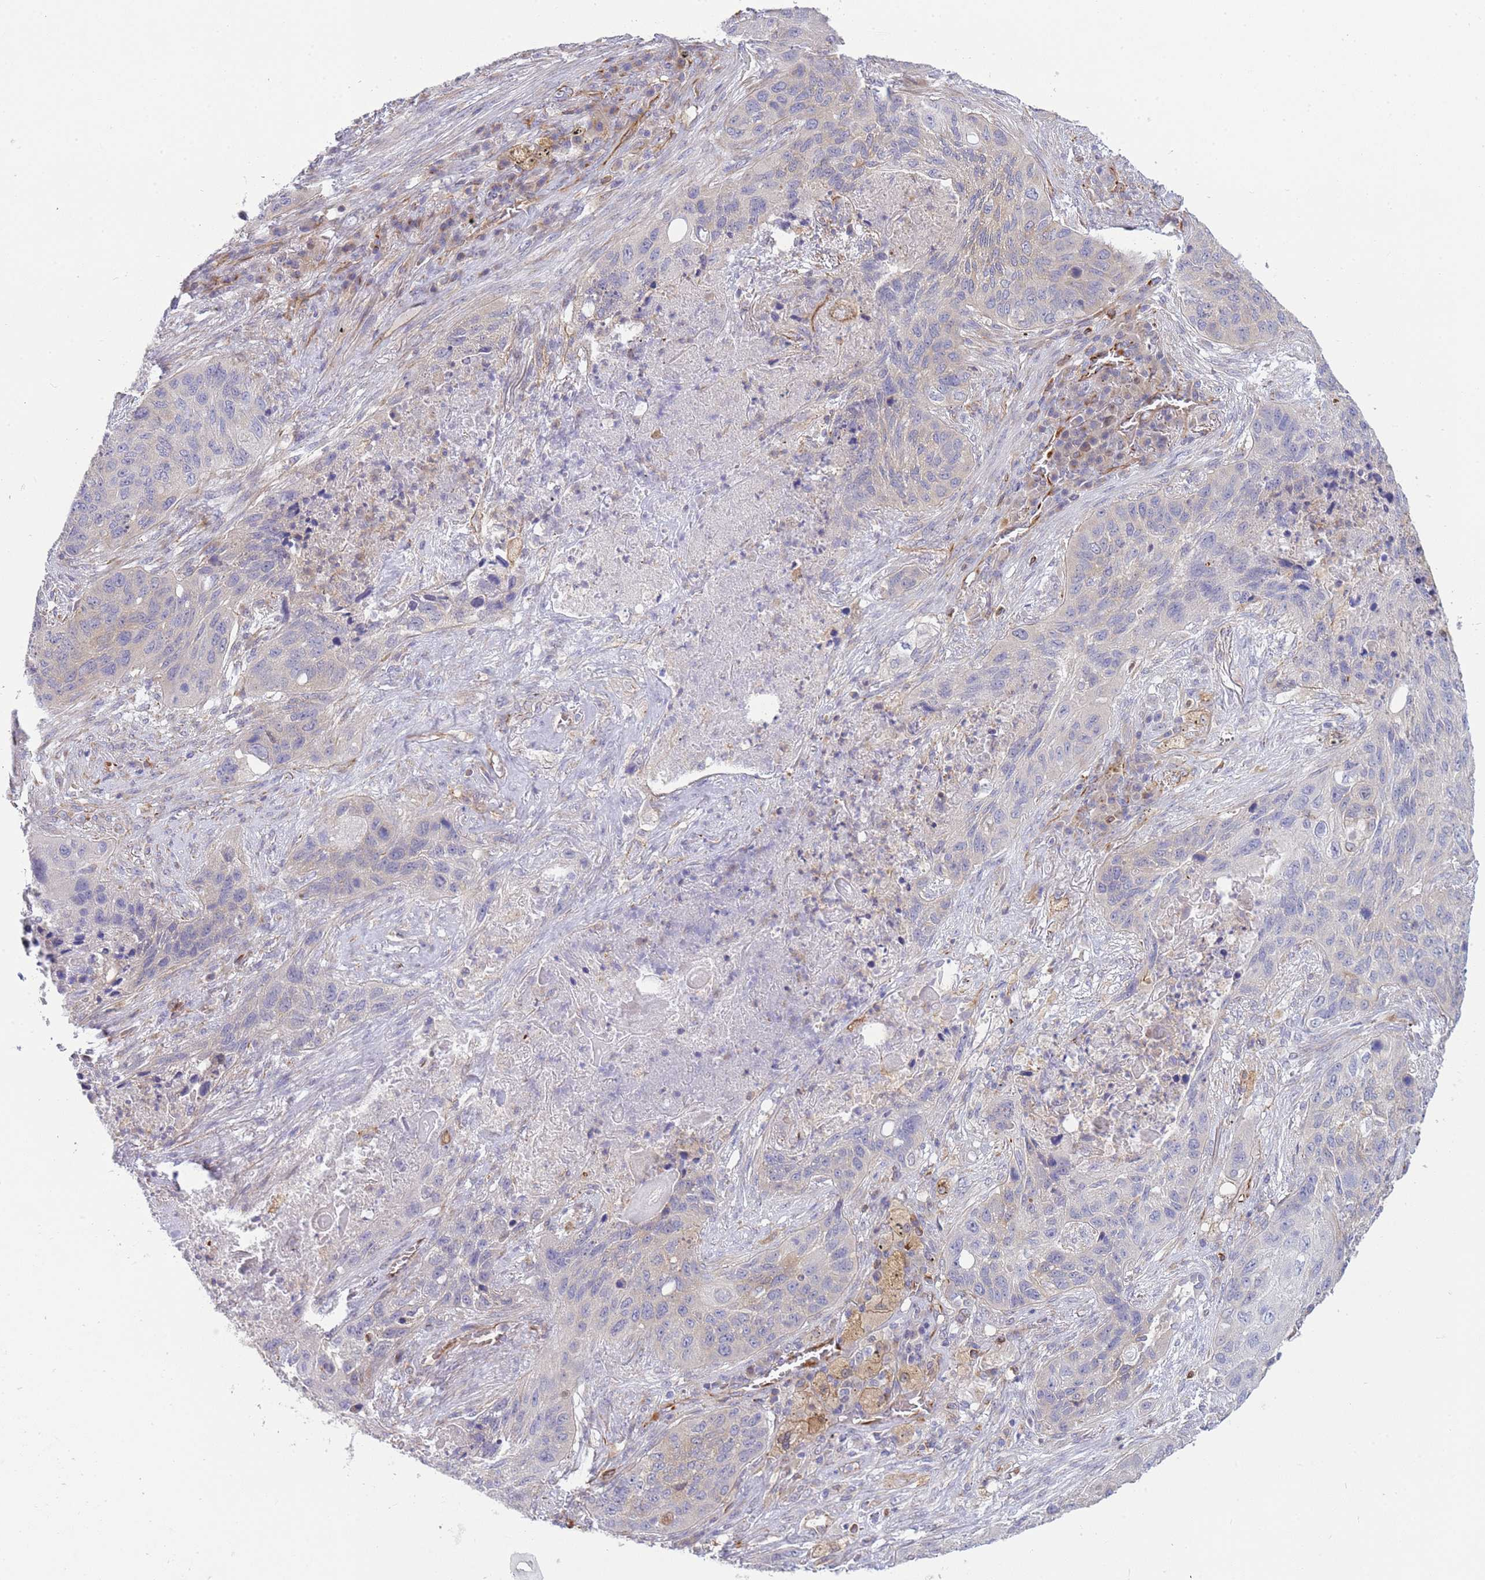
{"staining": {"intensity": "negative", "quantity": "none", "location": "none"}, "tissue": "lung cancer", "cell_type": "Tumor cells", "image_type": "cancer", "snomed": [{"axis": "morphology", "description": "Squamous cell carcinoma, NOS"}, {"axis": "topography", "description": "Lung"}], "caption": "Immunohistochemical staining of human lung cancer (squamous cell carcinoma) reveals no significant positivity in tumor cells.", "gene": "ECPAS", "patient": {"sex": "female", "age": 63}}